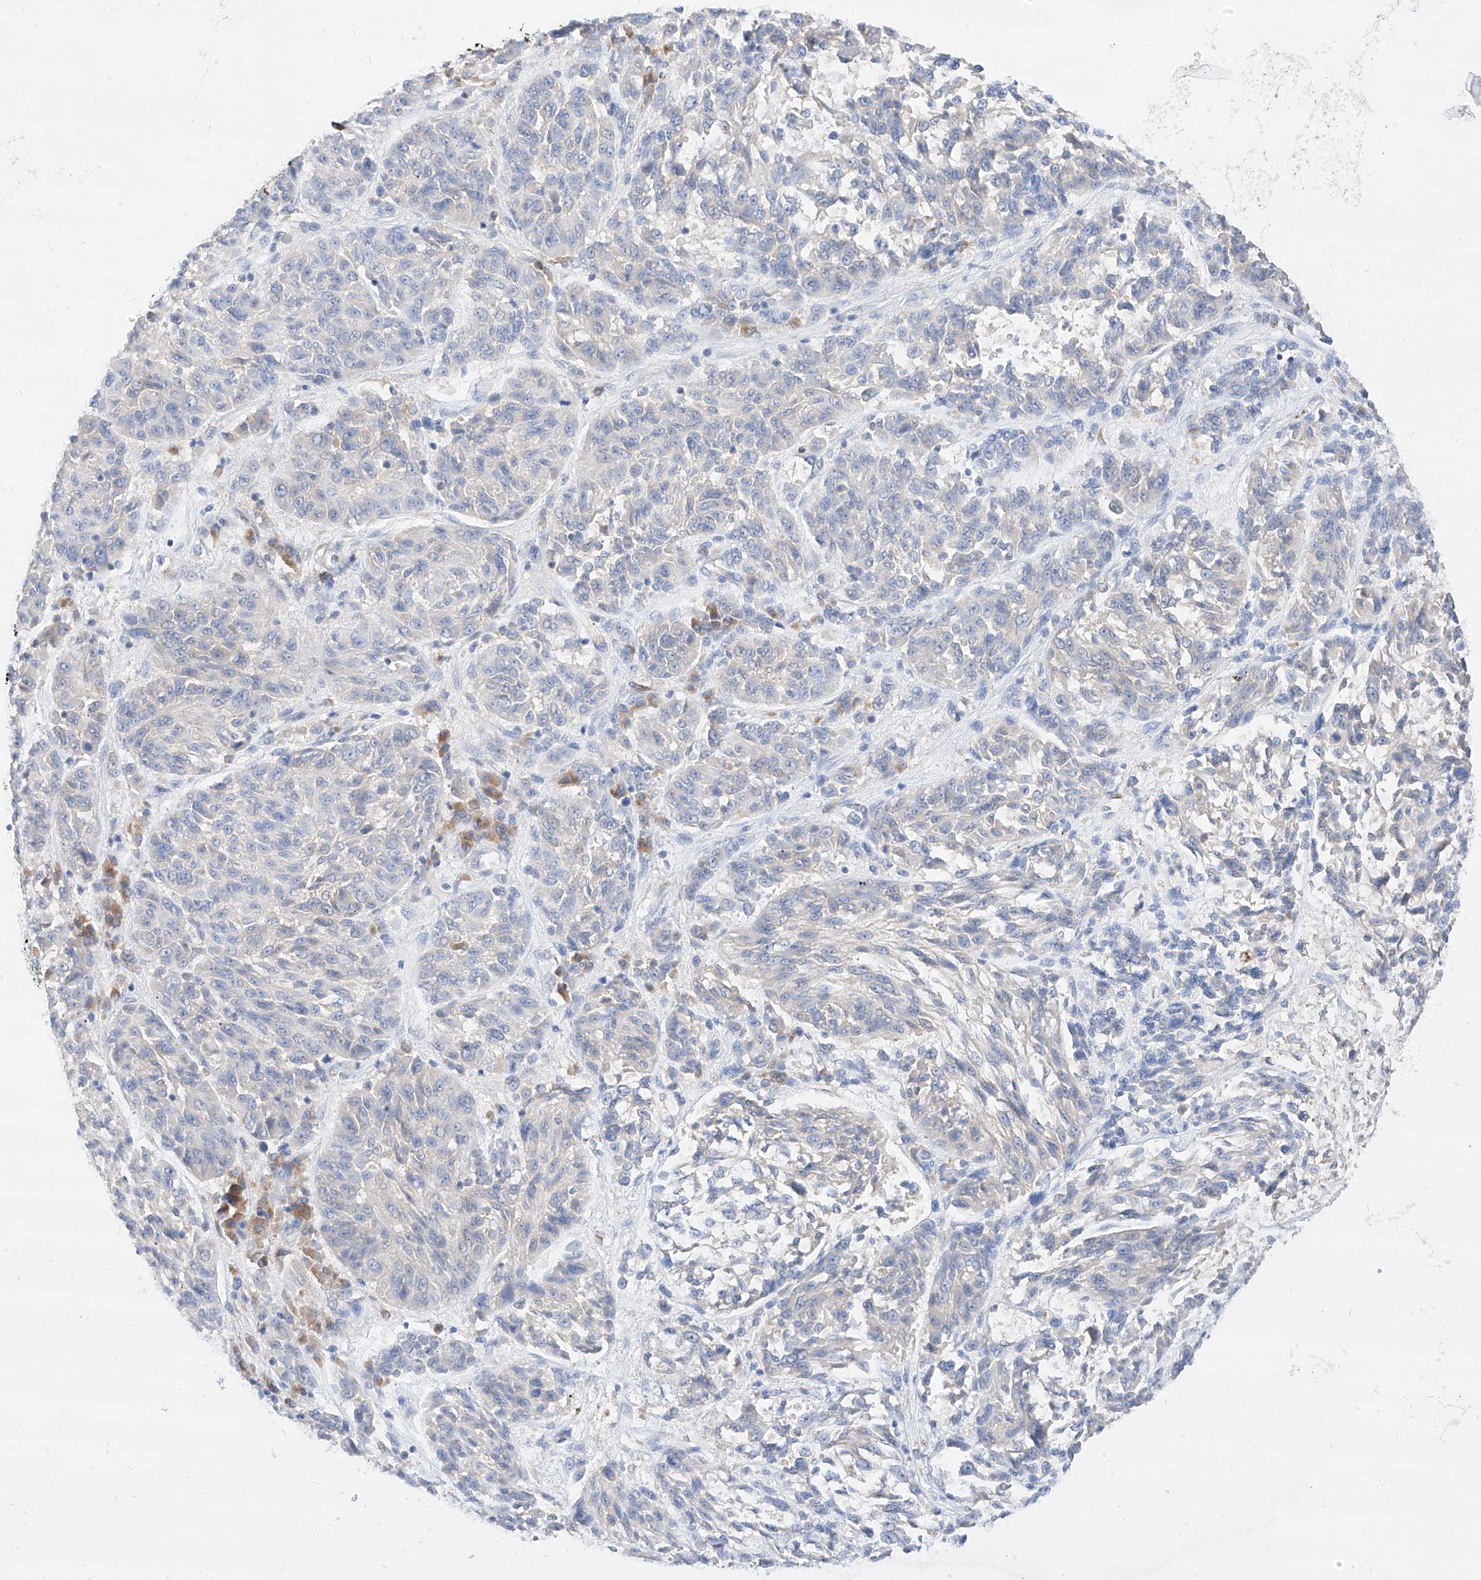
{"staining": {"intensity": "negative", "quantity": "none", "location": "none"}, "tissue": "melanoma", "cell_type": "Tumor cells", "image_type": "cancer", "snomed": [{"axis": "morphology", "description": "Malignant melanoma, NOS"}, {"axis": "topography", "description": "Skin"}], "caption": "Immunohistochemical staining of melanoma reveals no significant expression in tumor cells.", "gene": "MAP7", "patient": {"sex": "male", "age": 53}}